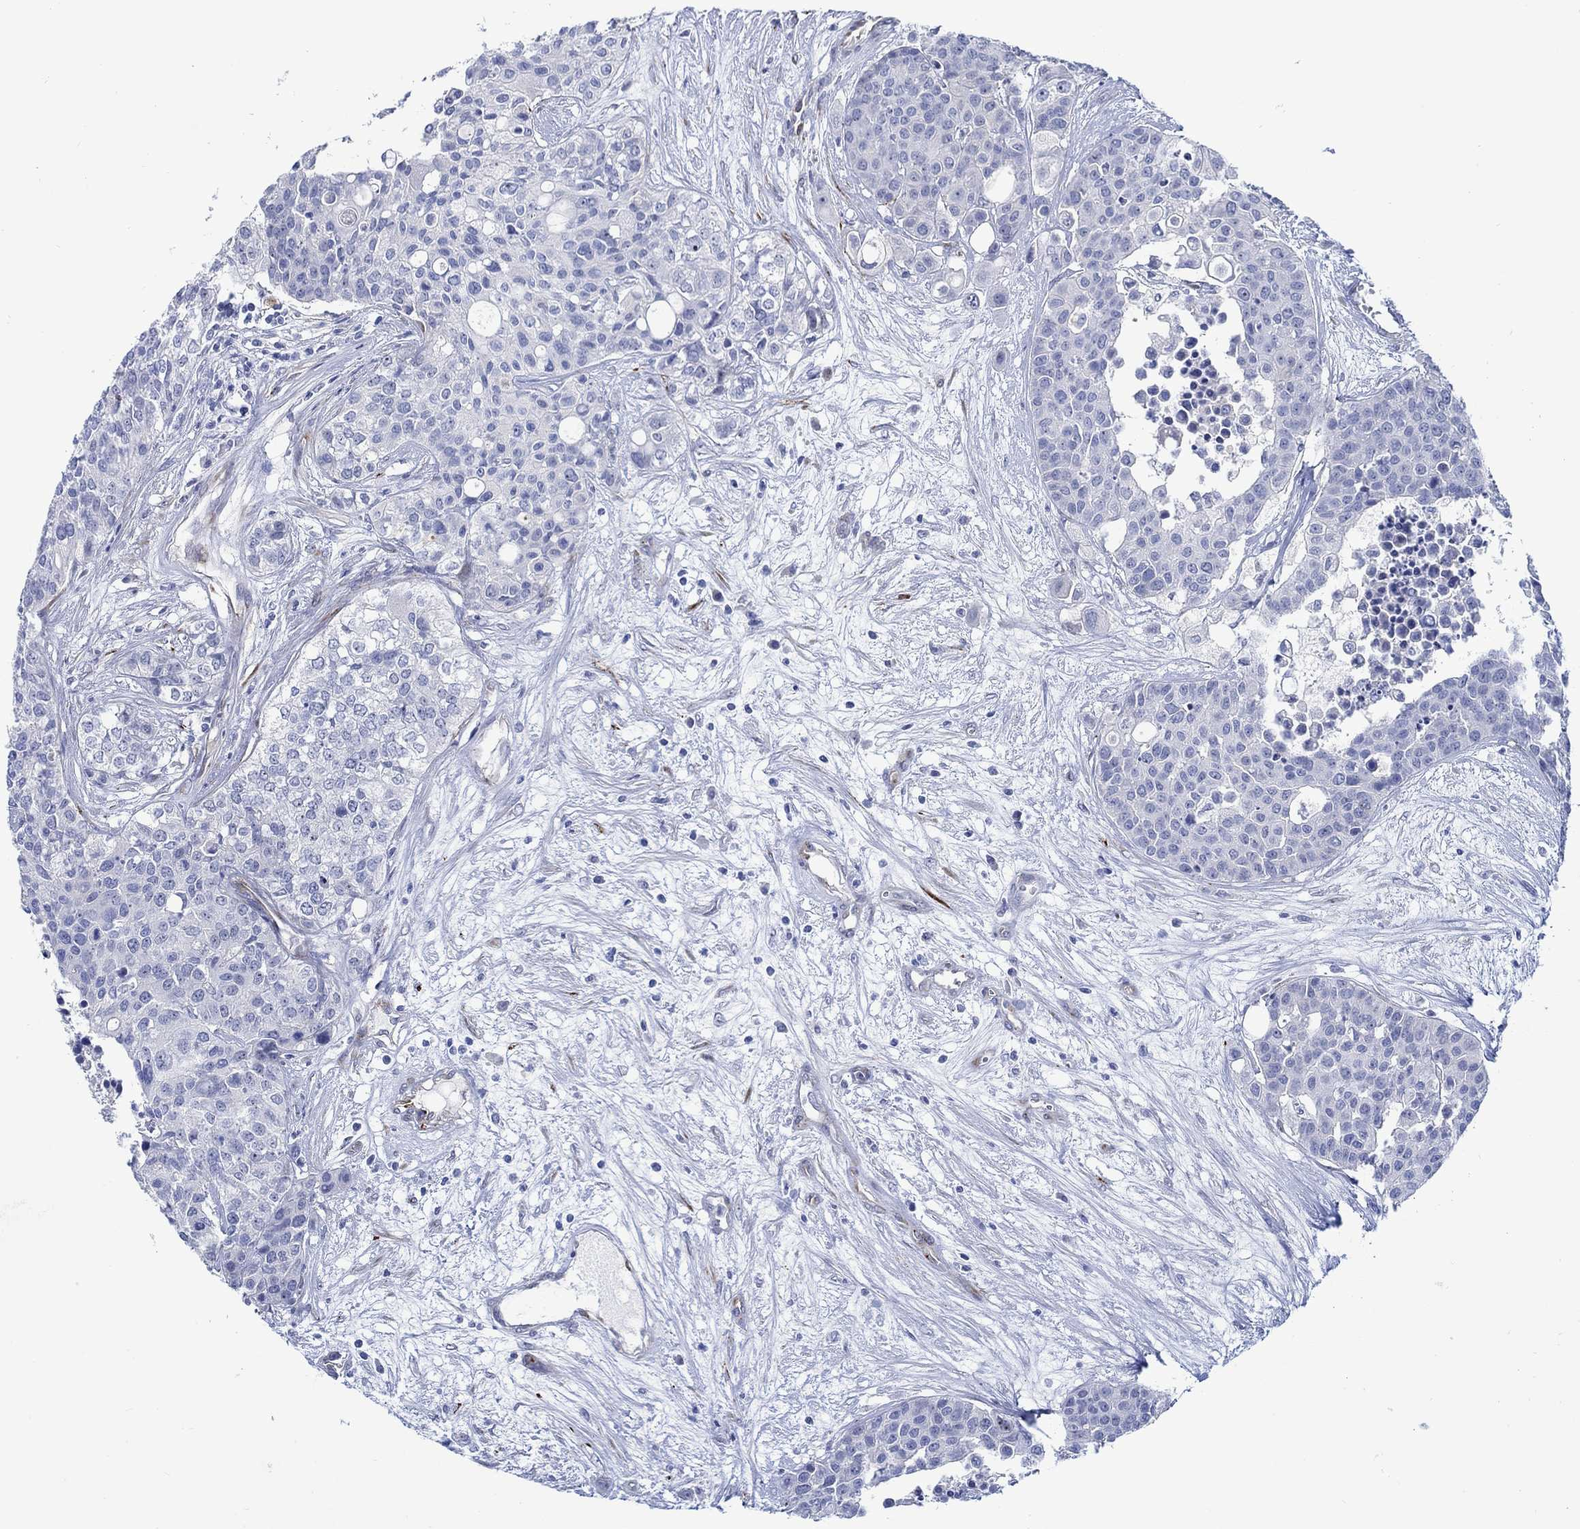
{"staining": {"intensity": "negative", "quantity": "none", "location": "none"}, "tissue": "carcinoid", "cell_type": "Tumor cells", "image_type": "cancer", "snomed": [{"axis": "morphology", "description": "Carcinoid, malignant, NOS"}, {"axis": "topography", "description": "Colon"}], "caption": "High power microscopy micrograph of an immunohistochemistry (IHC) histopathology image of carcinoid, revealing no significant positivity in tumor cells.", "gene": "KSR2", "patient": {"sex": "male", "age": 81}}